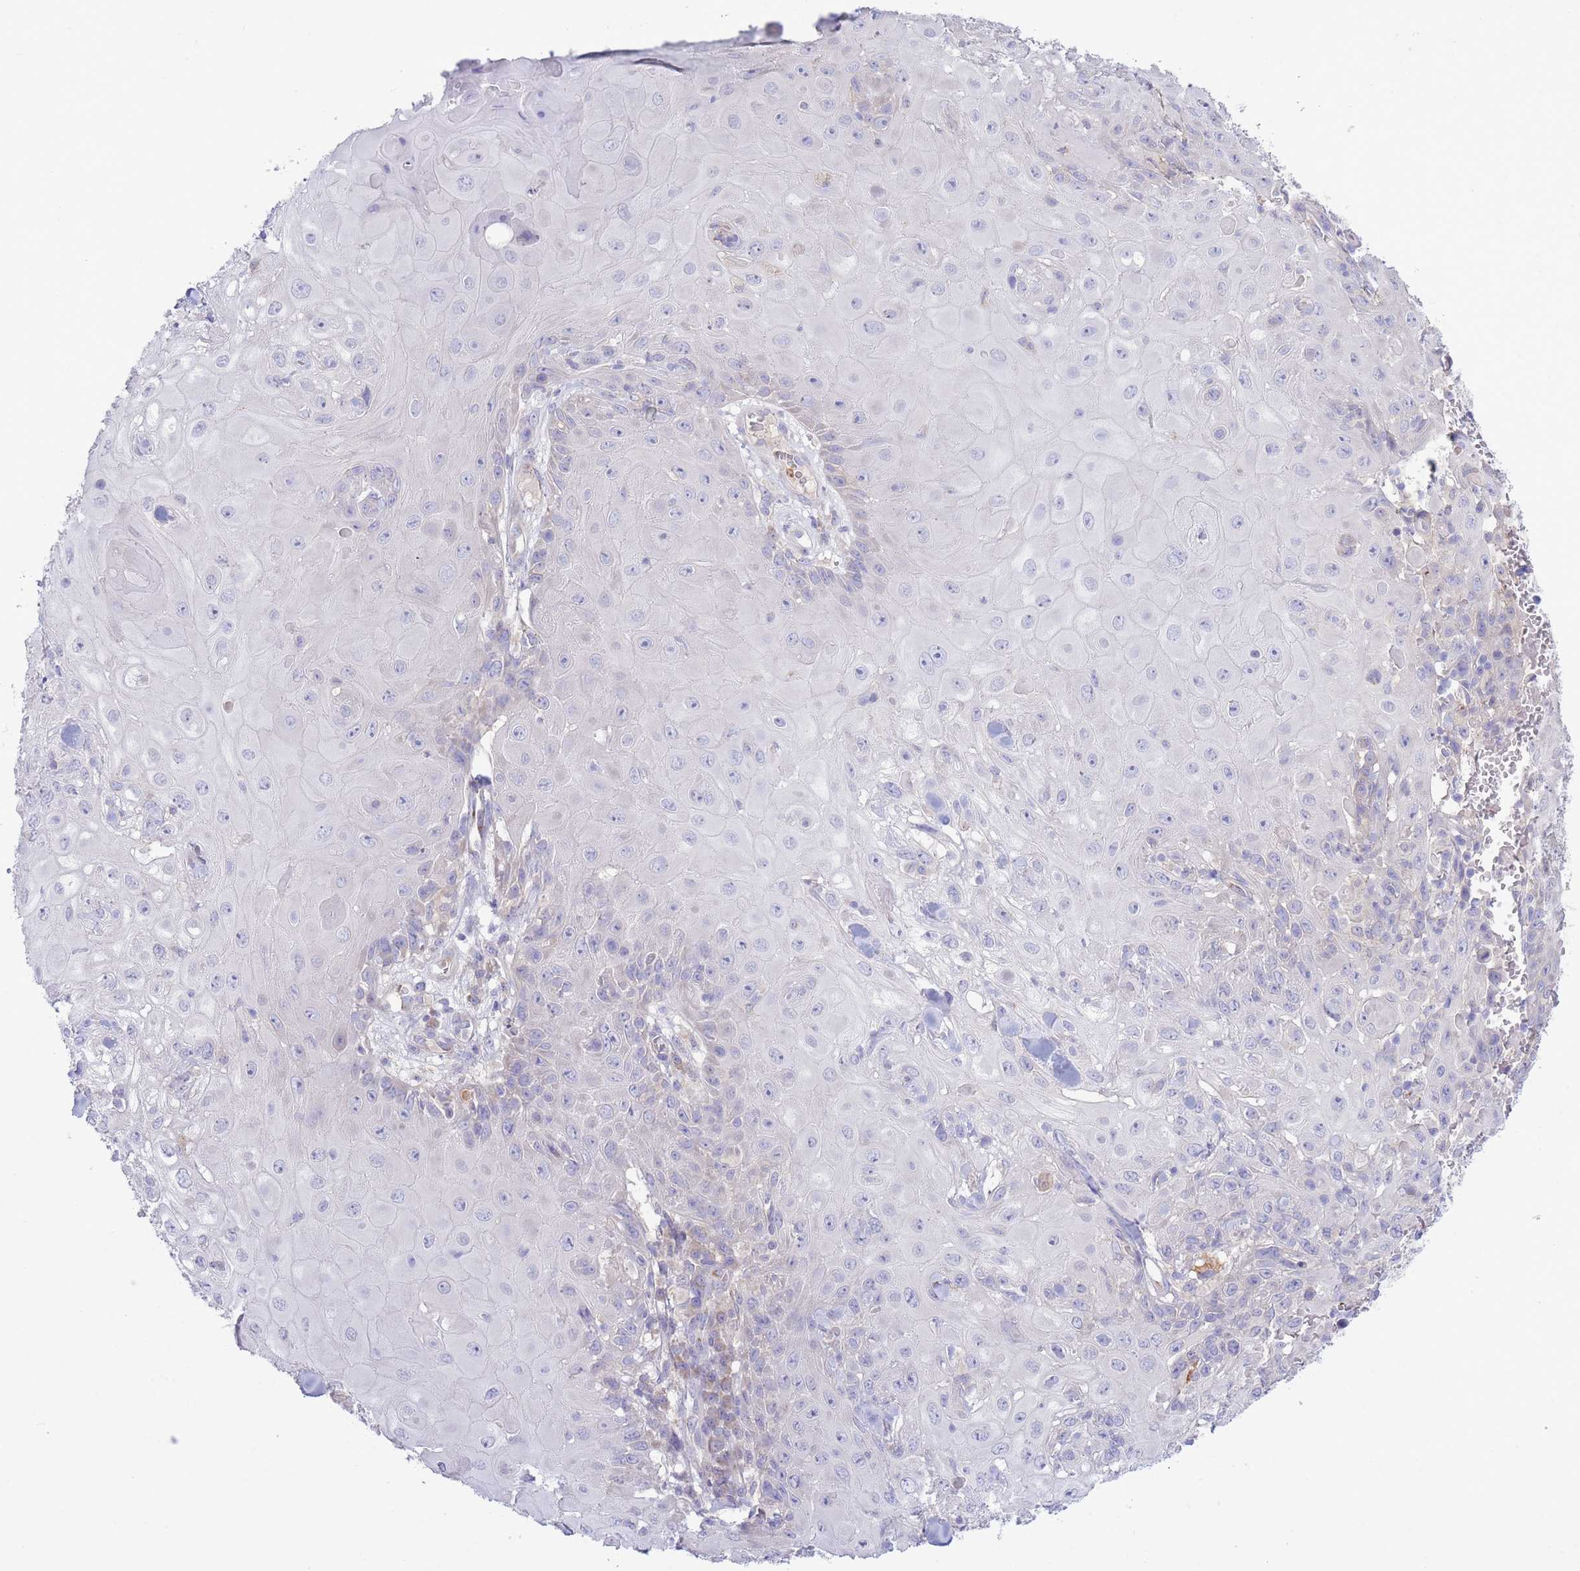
{"staining": {"intensity": "negative", "quantity": "none", "location": "none"}, "tissue": "skin cancer", "cell_type": "Tumor cells", "image_type": "cancer", "snomed": [{"axis": "morphology", "description": "Normal tissue, NOS"}, {"axis": "morphology", "description": "Squamous cell carcinoma, NOS"}, {"axis": "topography", "description": "Skin"}, {"axis": "topography", "description": "Cartilage tissue"}], "caption": "This is an immunohistochemistry histopathology image of human skin cancer. There is no positivity in tumor cells.", "gene": "CENPM", "patient": {"sex": "female", "age": 79}}